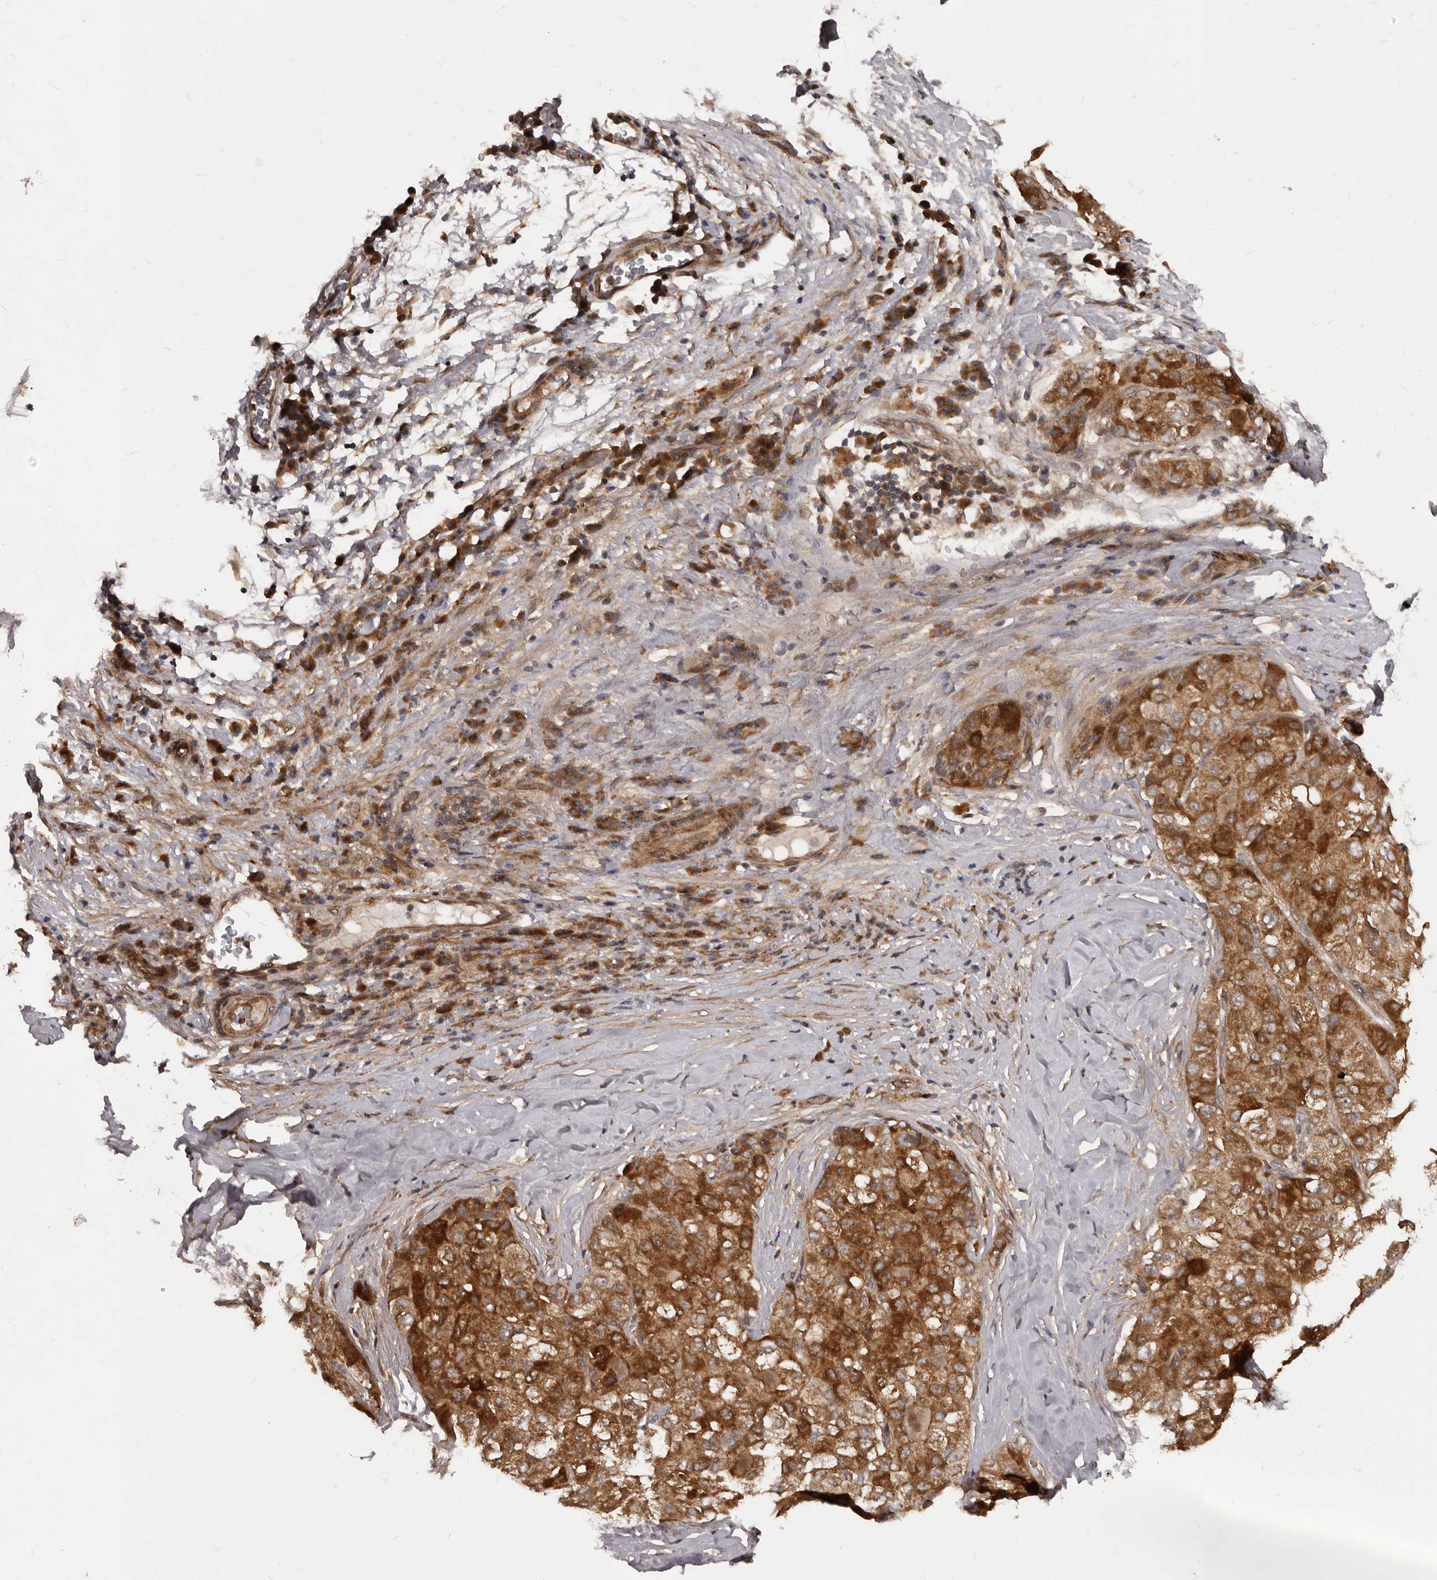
{"staining": {"intensity": "strong", "quantity": ">75%", "location": "cytoplasmic/membranous"}, "tissue": "liver cancer", "cell_type": "Tumor cells", "image_type": "cancer", "snomed": [{"axis": "morphology", "description": "Carcinoma, Hepatocellular, NOS"}, {"axis": "topography", "description": "Liver"}], "caption": "Immunohistochemistry staining of liver cancer, which exhibits high levels of strong cytoplasmic/membranous staining in about >75% of tumor cells indicating strong cytoplasmic/membranous protein expression. The staining was performed using DAB (brown) for protein detection and nuclei were counterstained in hematoxylin (blue).", "gene": "GABPB2", "patient": {"sex": "male", "age": 80}}